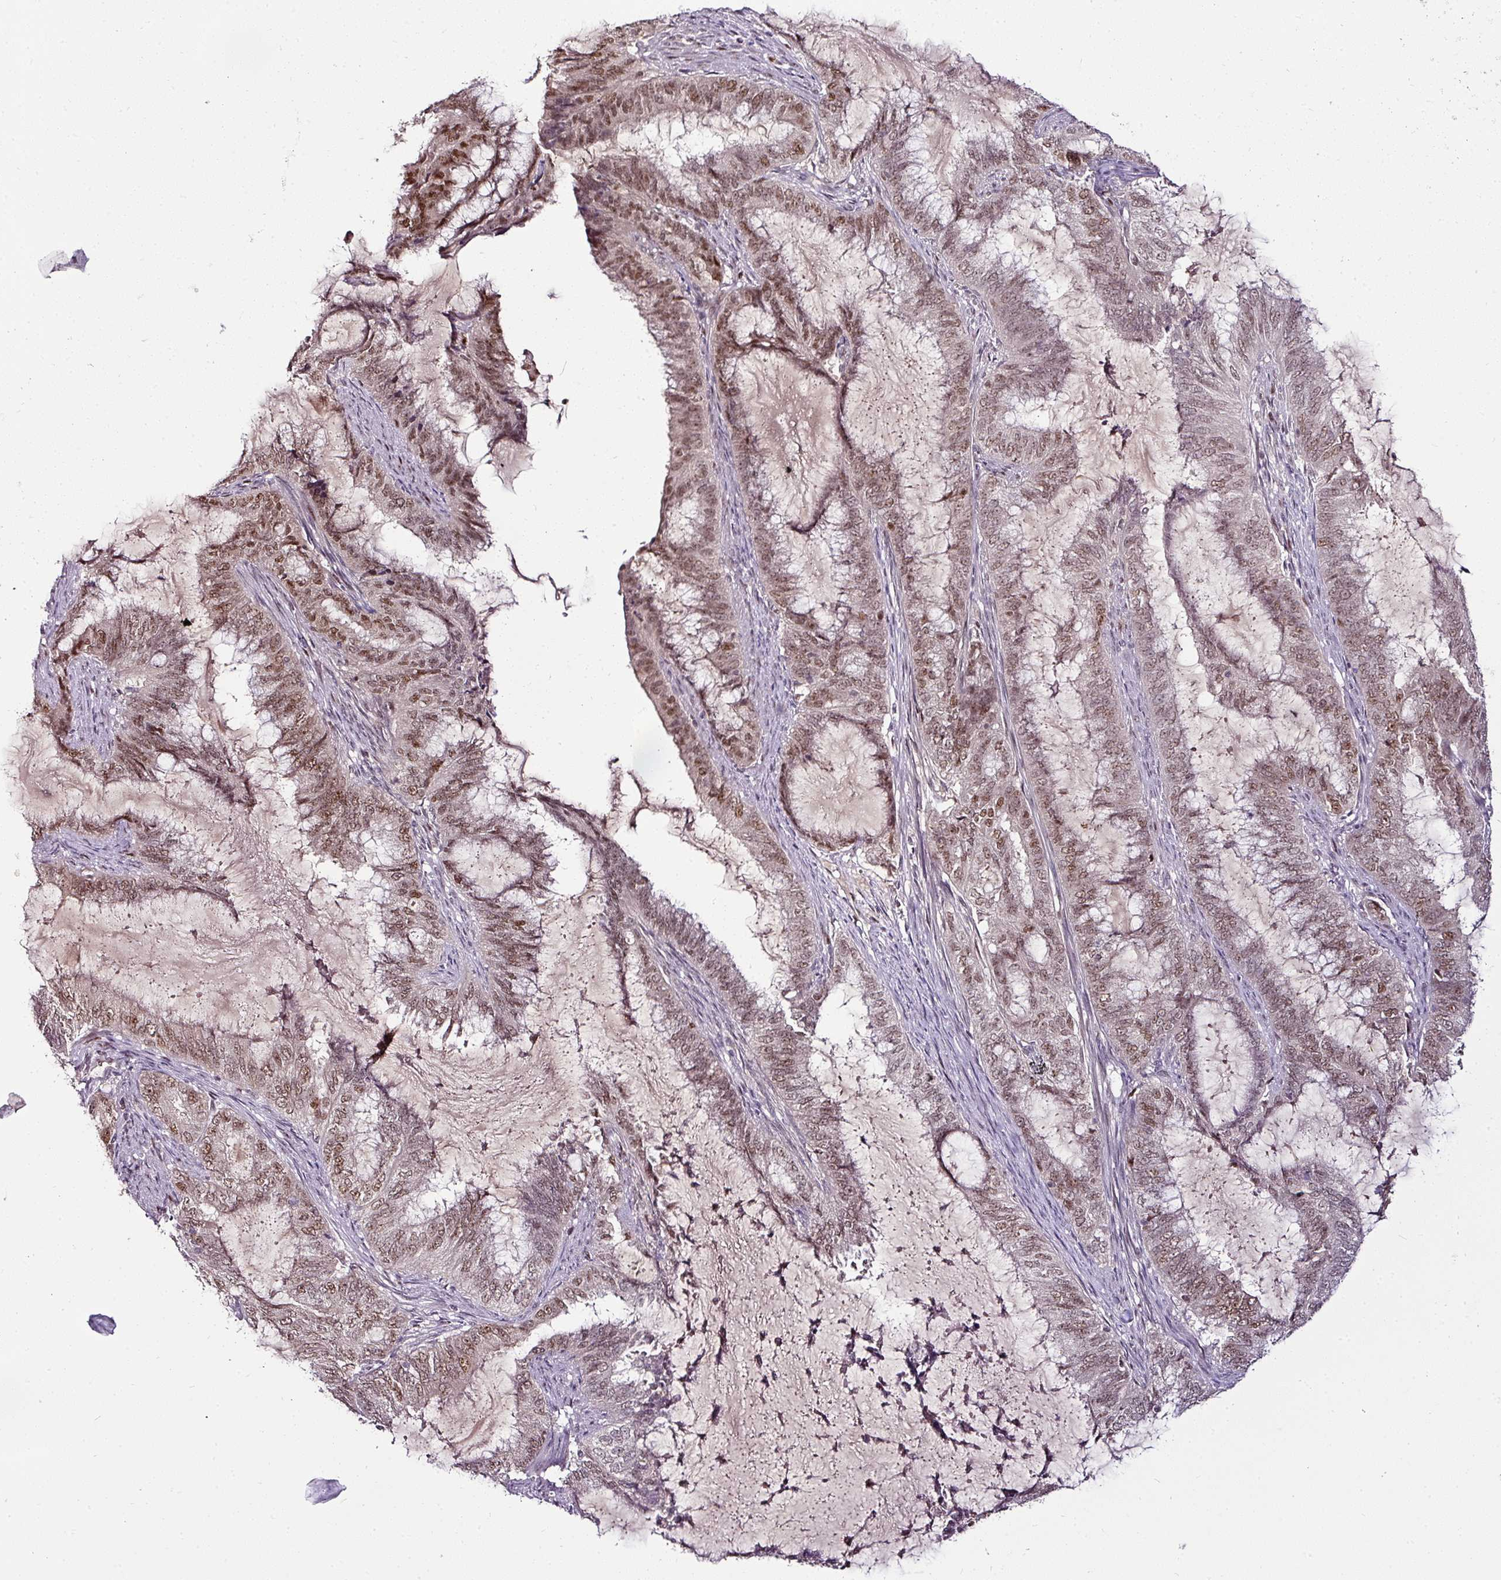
{"staining": {"intensity": "moderate", "quantity": ">75%", "location": "nuclear"}, "tissue": "endometrial cancer", "cell_type": "Tumor cells", "image_type": "cancer", "snomed": [{"axis": "morphology", "description": "Adenocarcinoma, NOS"}, {"axis": "topography", "description": "Endometrium"}], "caption": "DAB immunohistochemical staining of endometrial adenocarcinoma reveals moderate nuclear protein expression in approximately >75% of tumor cells. (DAB IHC with brightfield microscopy, high magnification).", "gene": "KLF16", "patient": {"sex": "female", "age": 51}}